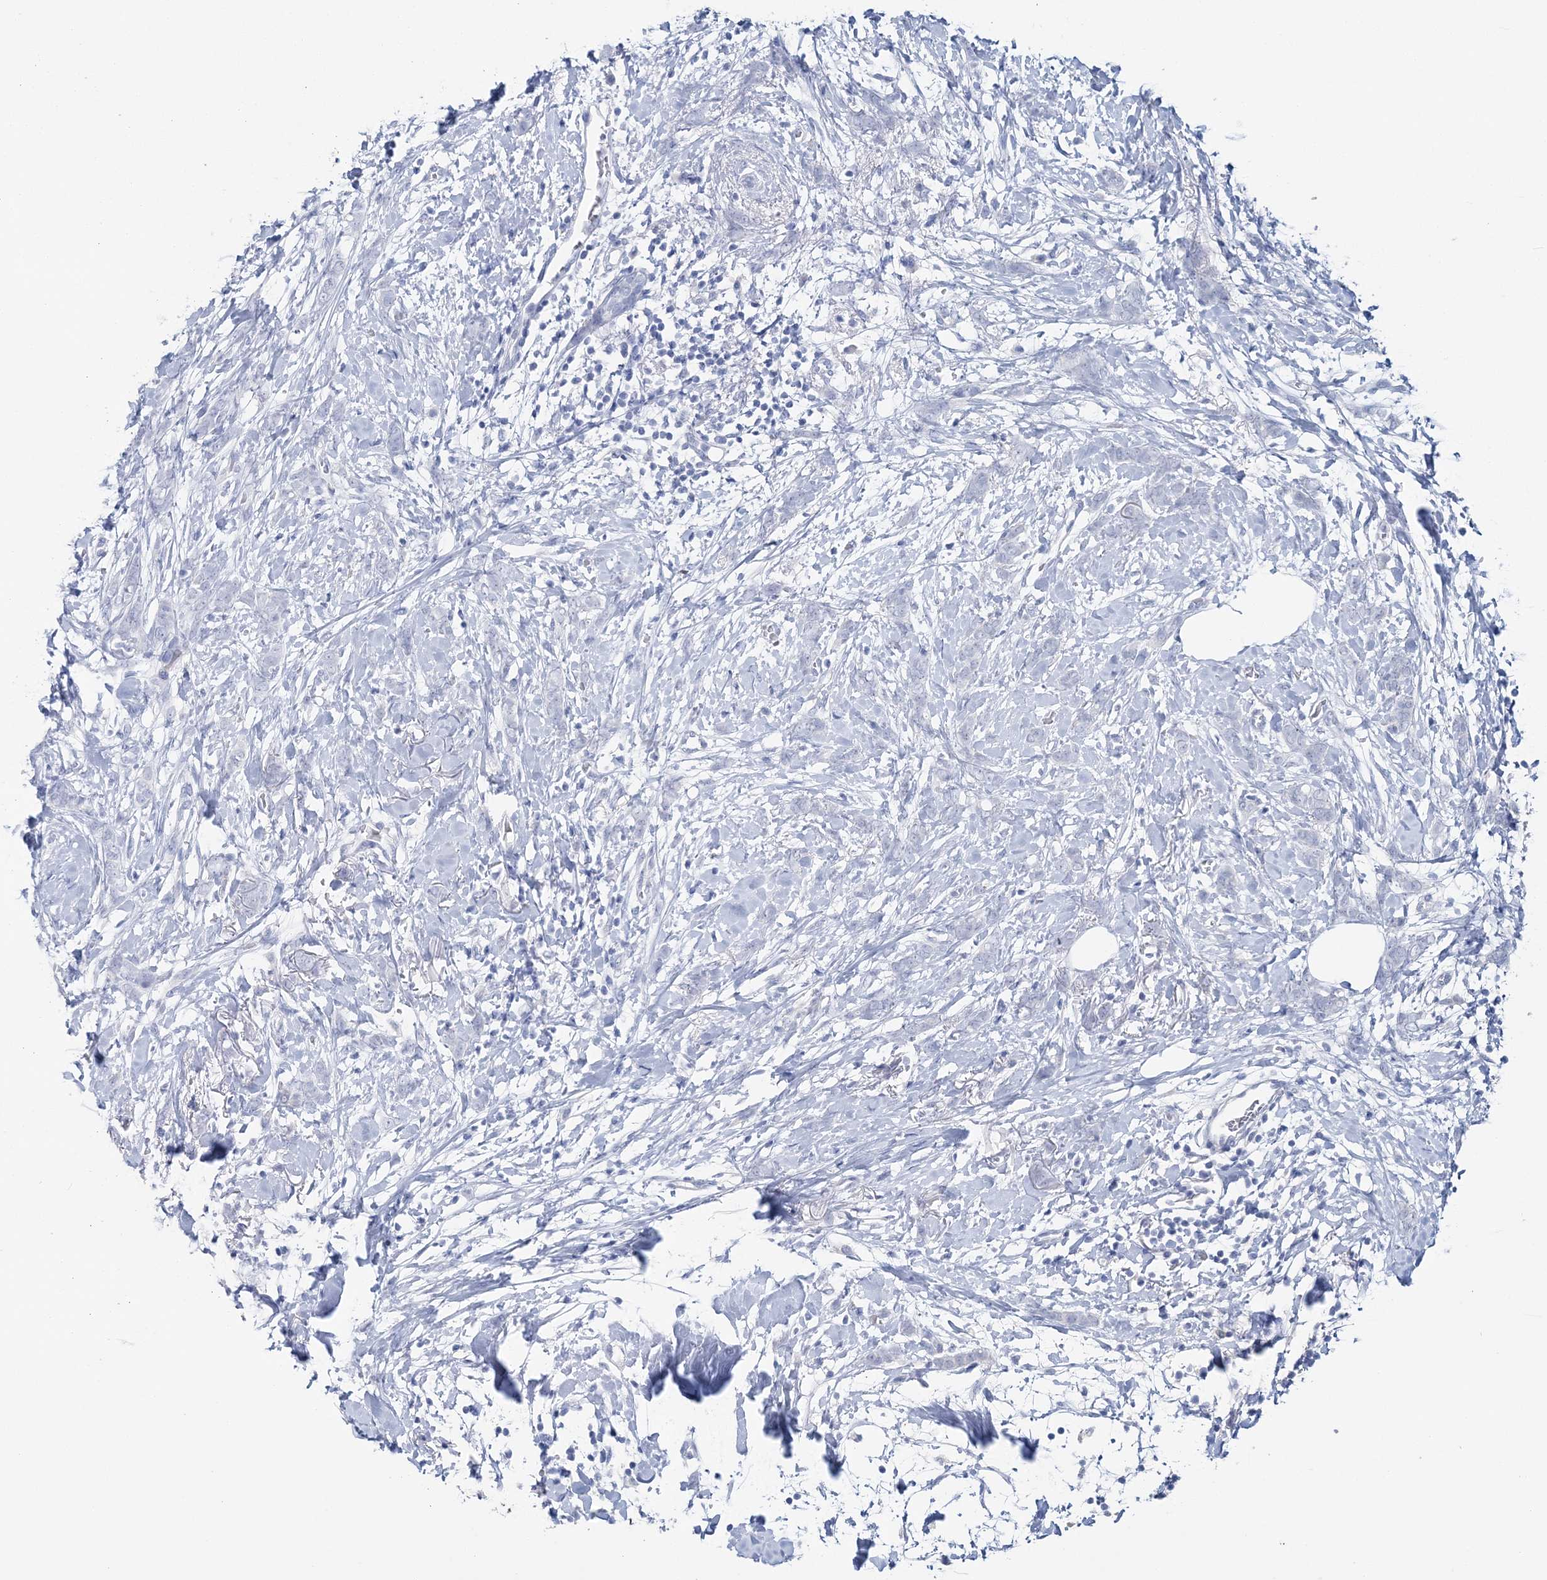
{"staining": {"intensity": "negative", "quantity": "none", "location": "none"}, "tissue": "breast cancer", "cell_type": "Tumor cells", "image_type": "cancer", "snomed": [{"axis": "morphology", "description": "Lobular carcinoma, in situ"}, {"axis": "morphology", "description": "Lobular carcinoma"}, {"axis": "topography", "description": "Breast"}], "caption": "This histopathology image is of breast lobular carcinoma stained with immunohistochemistry to label a protein in brown with the nuclei are counter-stained blue. There is no staining in tumor cells. (Brightfield microscopy of DAB (3,3'-diaminobenzidine) immunohistochemistry at high magnification).", "gene": "CYP3A4", "patient": {"sex": "female", "age": 41}}